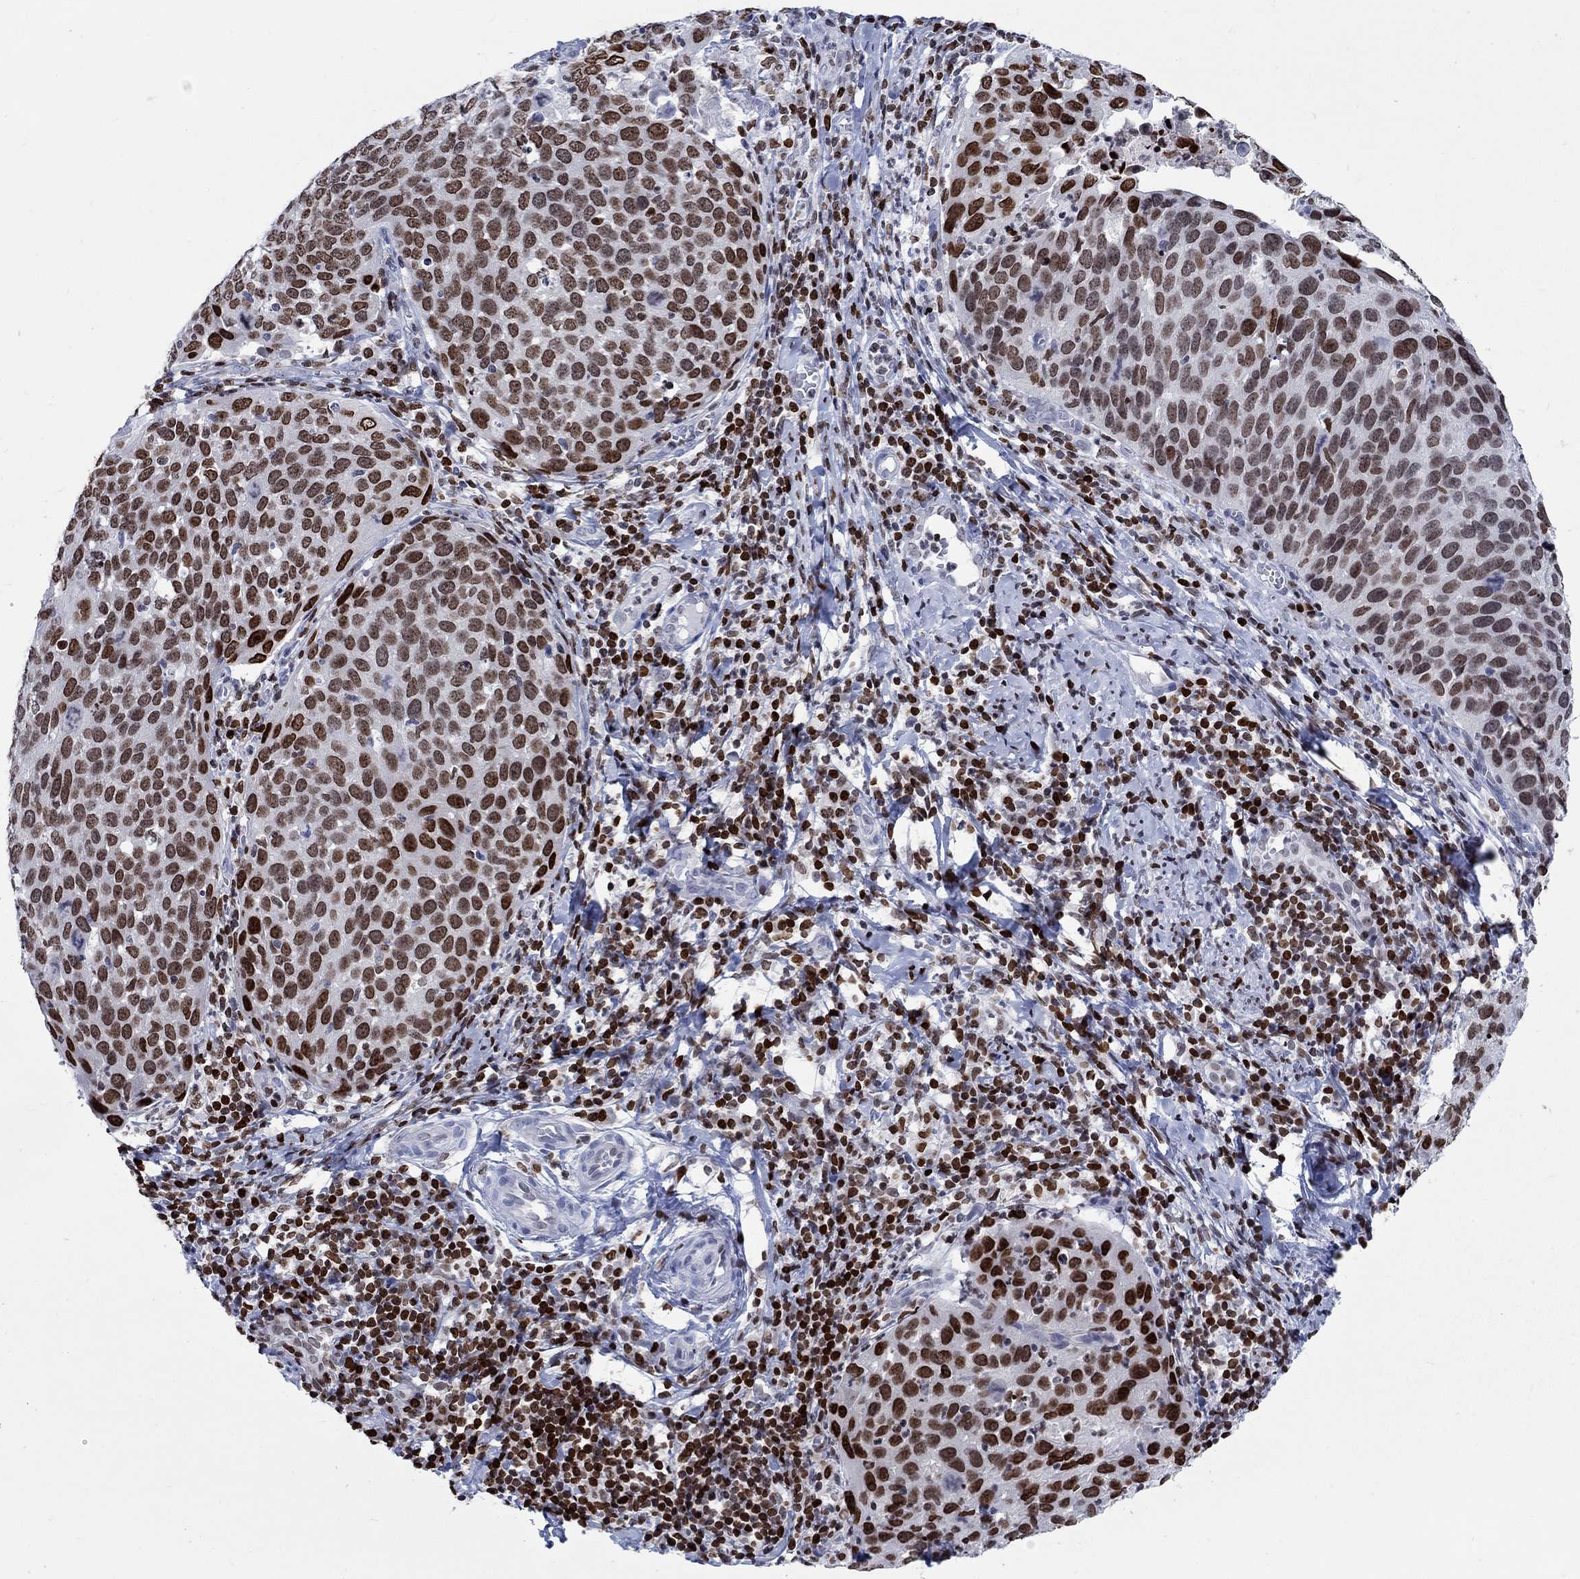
{"staining": {"intensity": "strong", "quantity": "<25%", "location": "nuclear"}, "tissue": "cervical cancer", "cell_type": "Tumor cells", "image_type": "cancer", "snomed": [{"axis": "morphology", "description": "Squamous cell carcinoma, NOS"}, {"axis": "topography", "description": "Cervix"}], "caption": "Approximately <25% of tumor cells in human cervical squamous cell carcinoma exhibit strong nuclear protein positivity as visualized by brown immunohistochemical staining.", "gene": "HMGA1", "patient": {"sex": "female", "age": 54}}